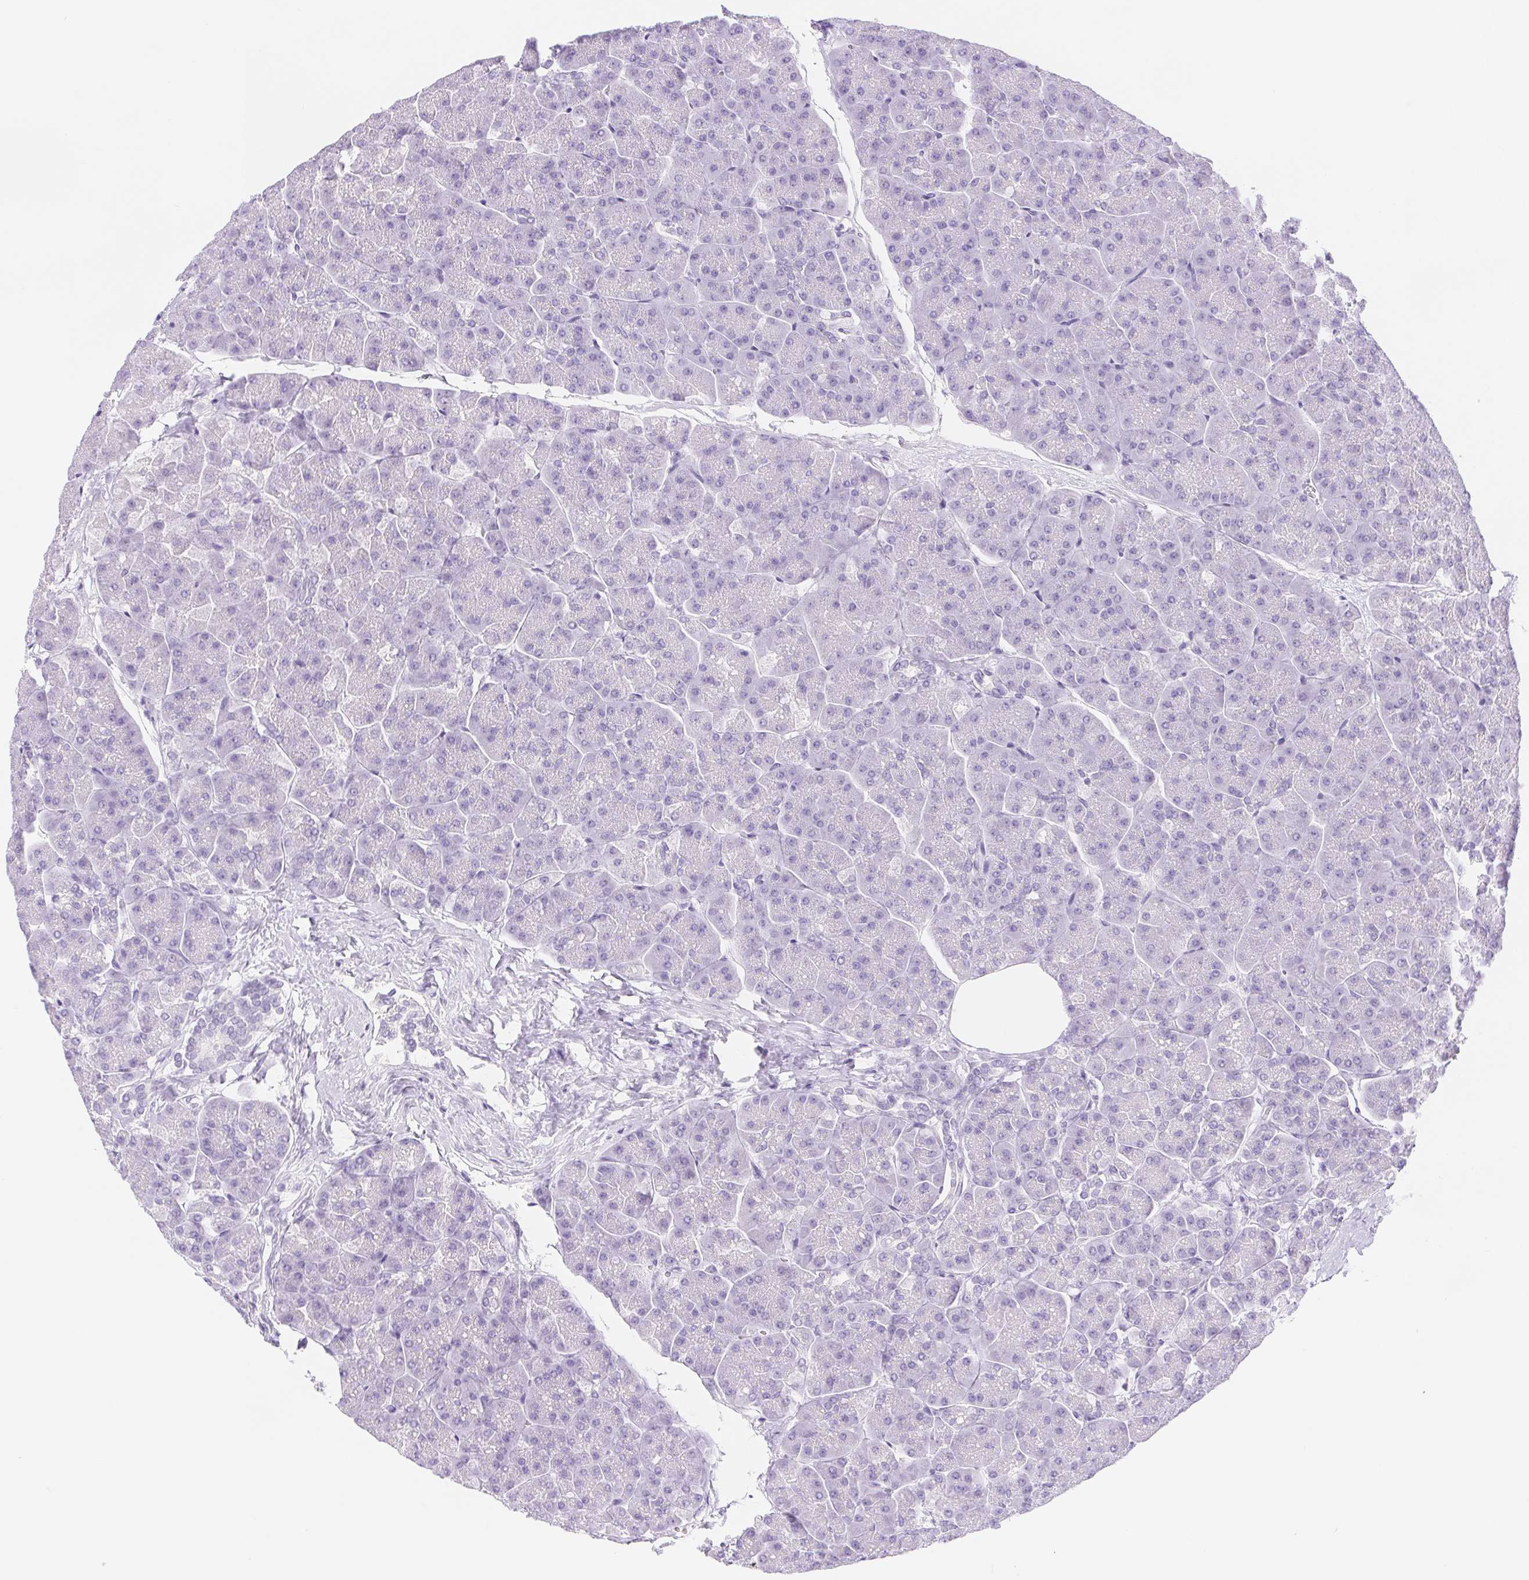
{"staining": {"intensity": "negative", "quantity": "none", "location": "none"}, "tissue": "pancreas", "cell_type": "Exocrine glandular cells", "image_type": "normal", "snomed": [{"axis": "morphology", "description": "Normal tissue, NOS"}, {"axis": "topography", "description": "Pancreas"}, {"axis": "topography", "description": "Peripheral nerve tissue"}], "caption": "Immunohistochemistry photomicrograph of unremarkable pancreas stained for a protein (brown), which reveals no expression in exocrine glandular cells.", "gene": "DYNC2LI1", "patient": {"sex": "male", "age": 54}}